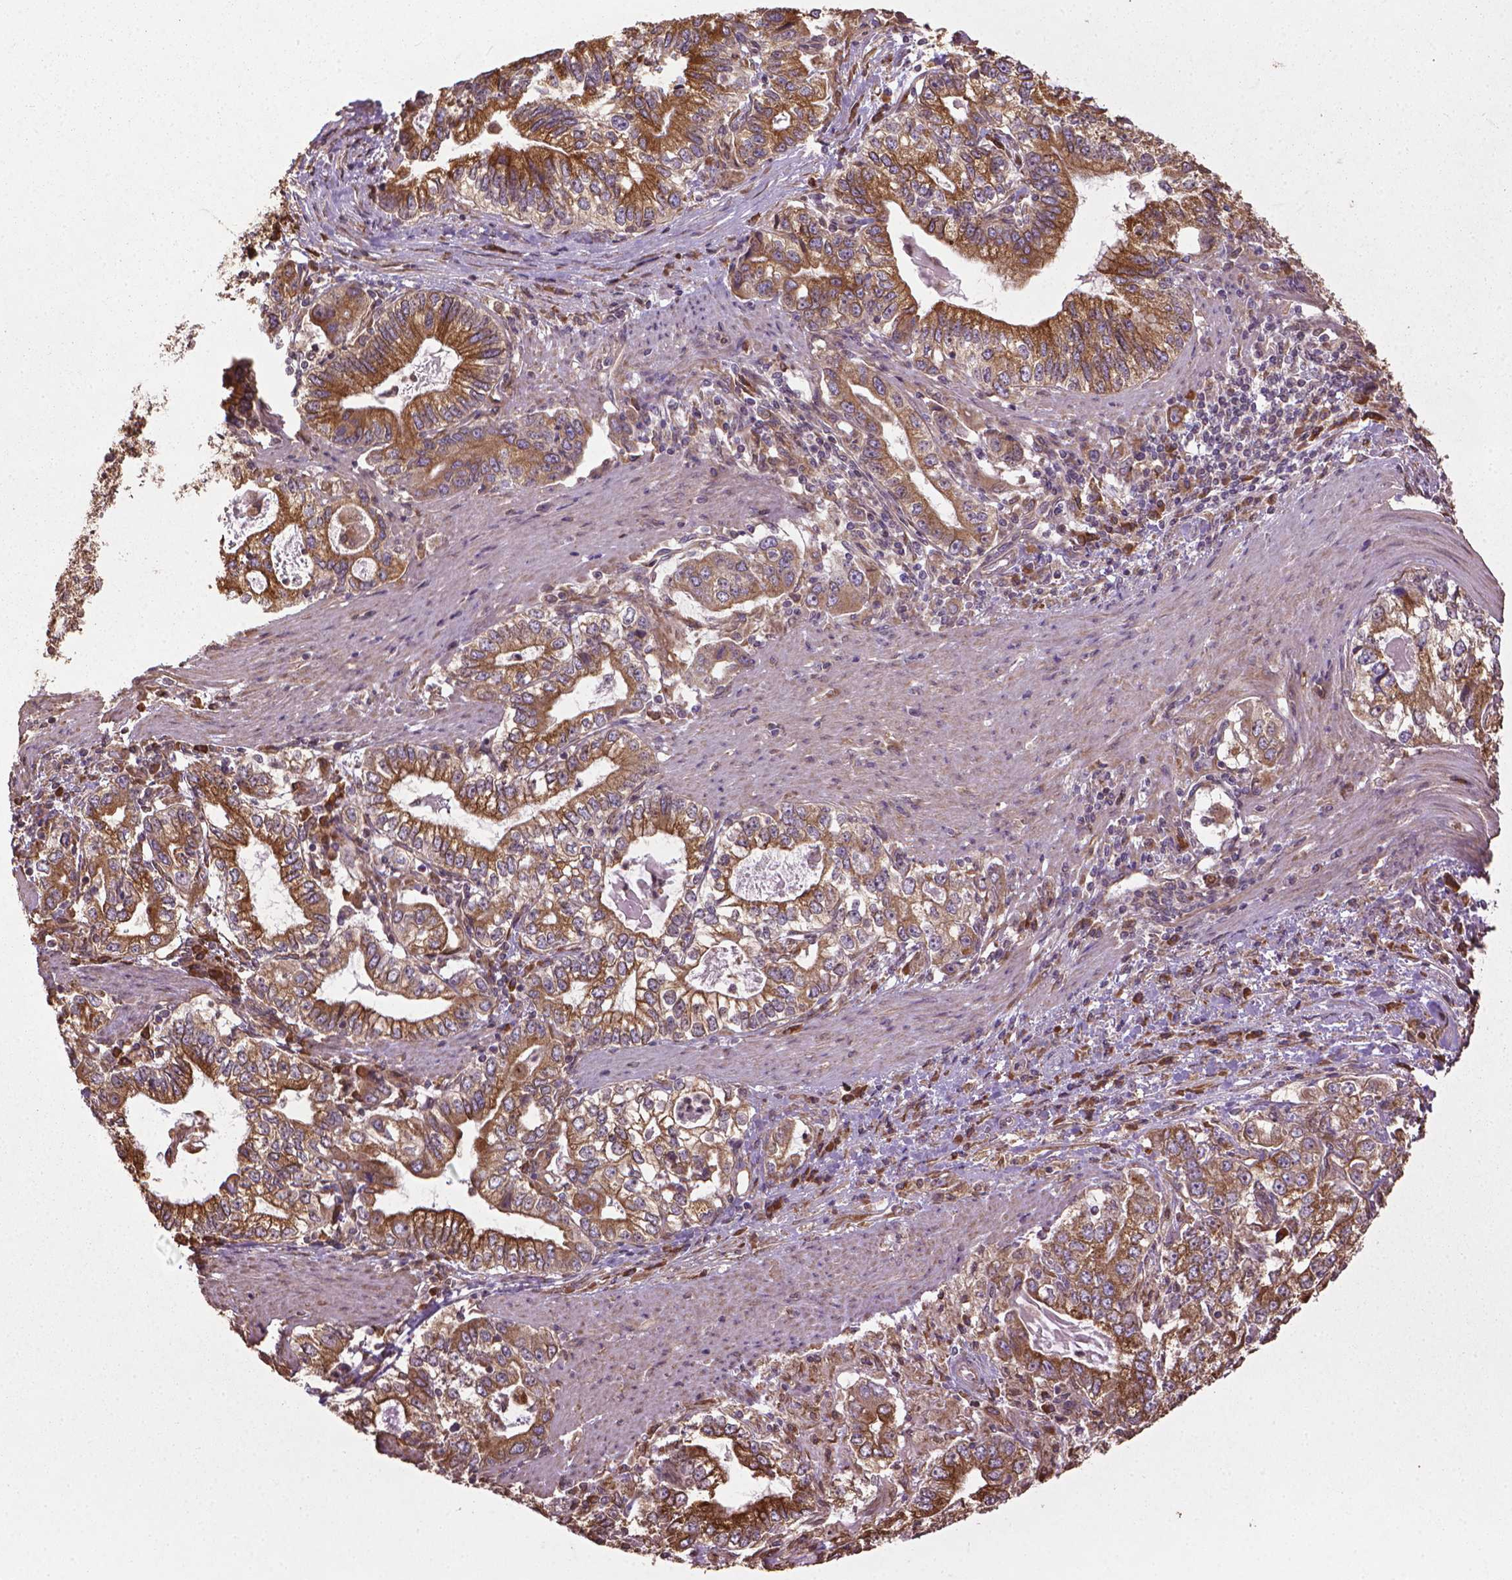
{"staining": {"intensity": "moderate", "quantity": ">75%", "location": "cytoplasmic/membranous"}, "tissue": "stomach cancer", "cell_type": "Tumor cells", "image_type": "cancer", "snomed": [{"axis": "morphology", "description": "Adenocarcinoma, NOS"}, {"axis": "topography", "description": "Stomach, lower"}], "caption": "Human stomach cancer stained with a protein marker displays moderate staining in tumor cells.", "gene": "GAS1", "patient": {"sex": "female", "age": 72}}